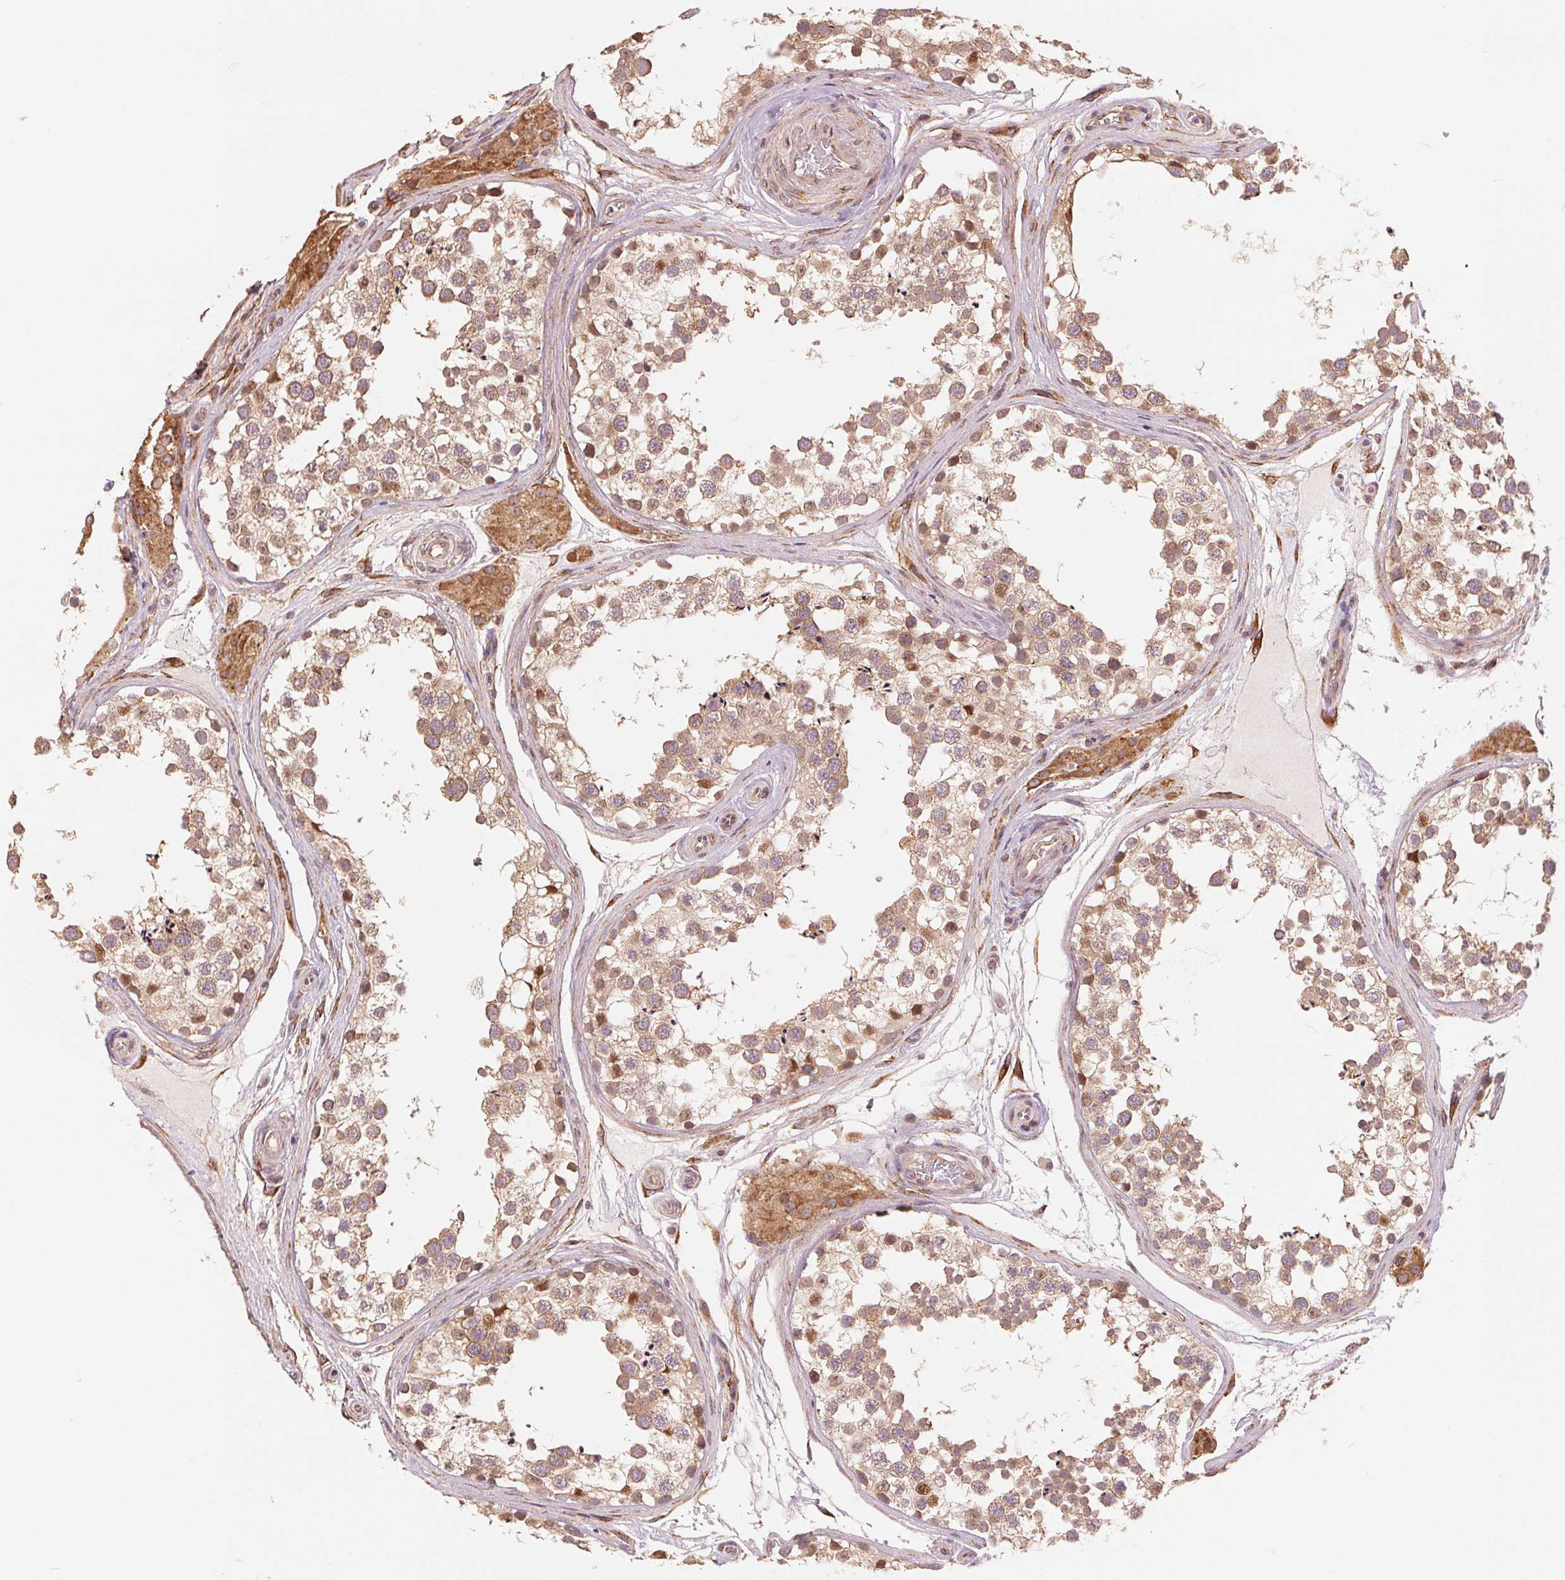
{"staining": {"intensity": "moderate", "quantity": ">75%", "location": "cytoplasmic/membranous"}, "tissue": "testis", "cell_type": "Cells in seminiferous ducts", "image_type": "normal", "snomed": [{"axis": "morphology", "description": "Normal tissue, NOS"}, {"axis": "morphology", "description": "Seminoma, NOS"}, {"axis": "topography", "description": "Testis"}], "caption": "High-power microscopy captured an immunohistochemistry histopathology image of unremarkable testis, revealing moderate cytoplasmic/membranous expression in approximately >75% of cells in seminiferous ducts.", "gene": "SLC20A1", "patient": {"sex": "male", "age": 65}}